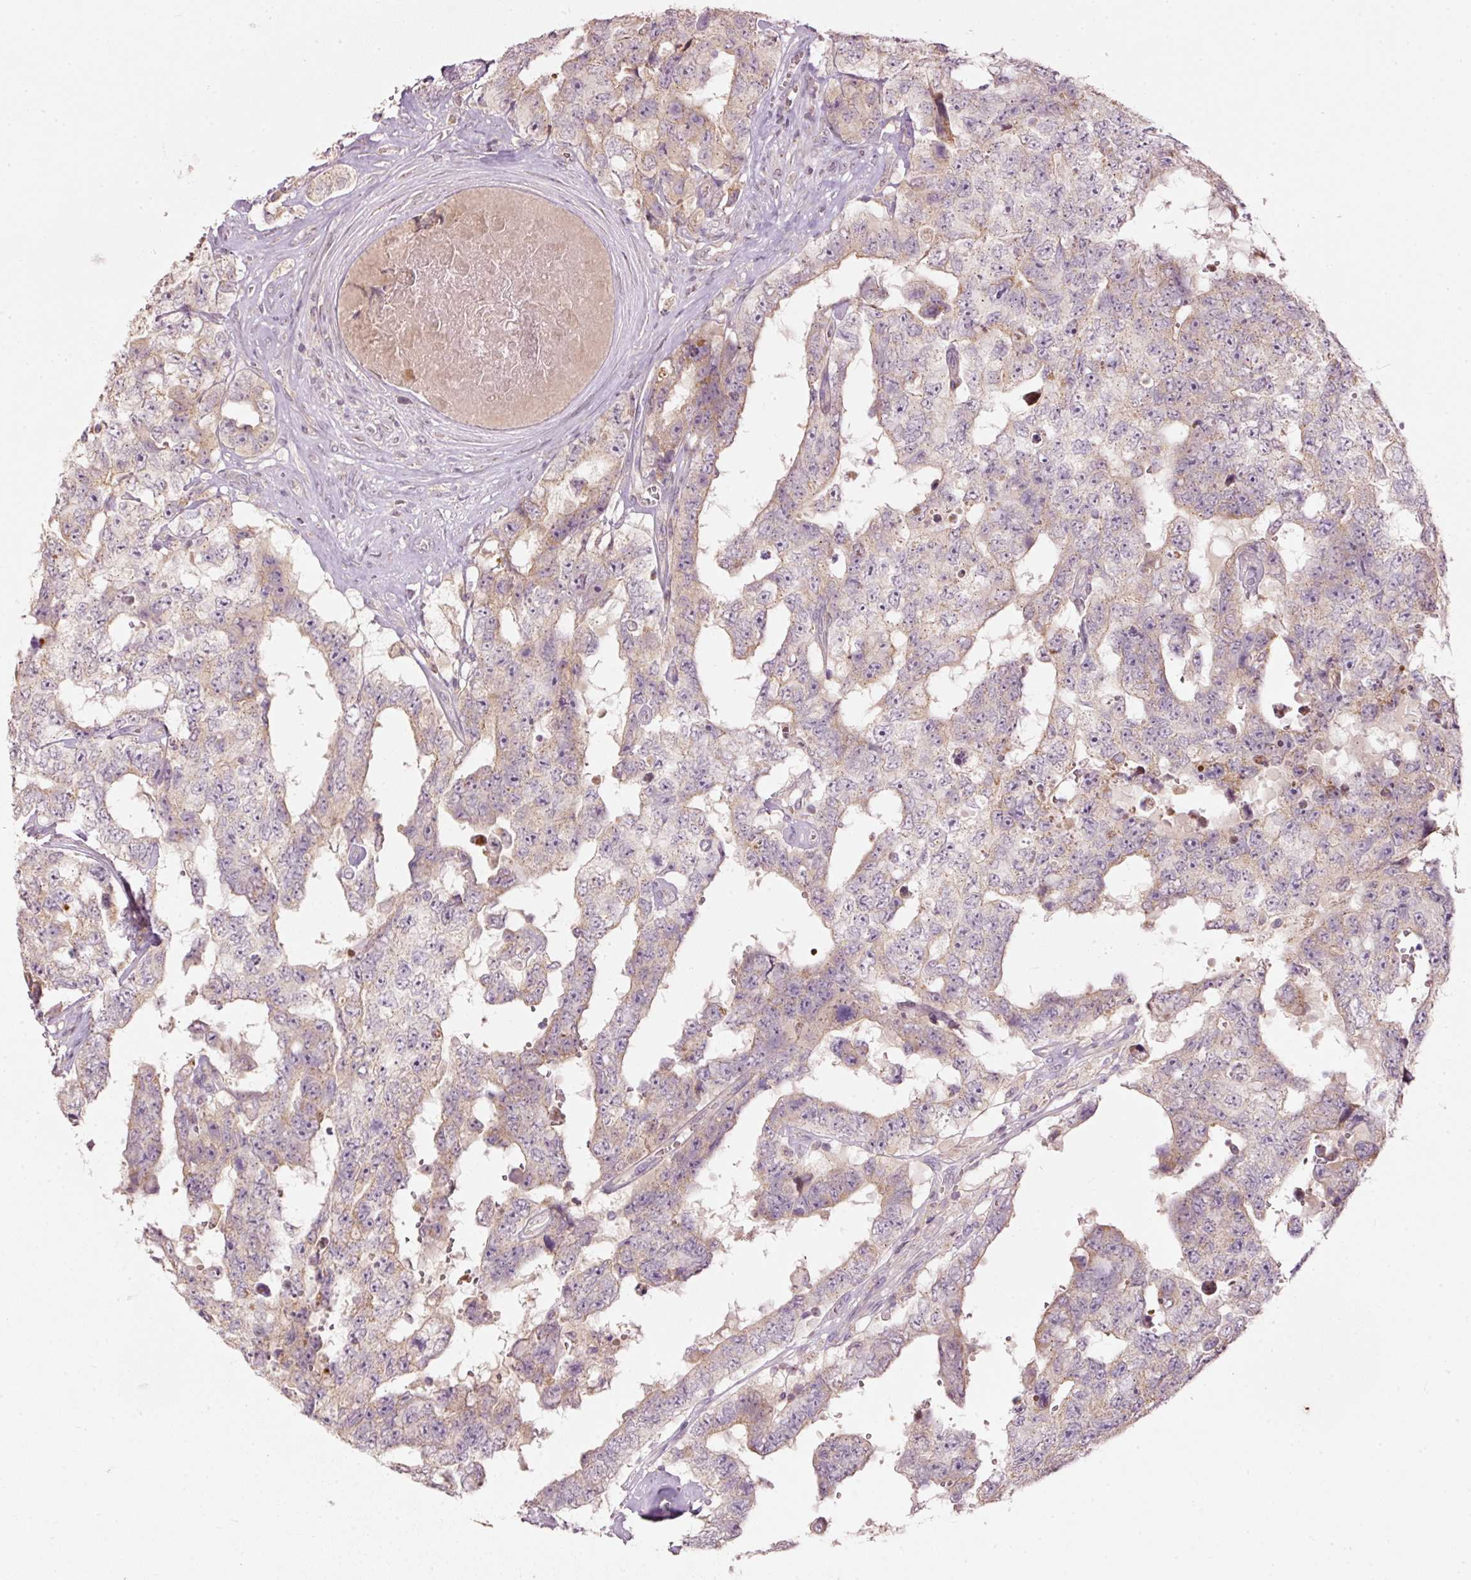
{"staining": {"intensity": "weak", "quantity": "25%-75%", "location": "cytoplasmic/membranous"}, "tissue": "testis cancer", "cell_type": "Tumor cells", "image_type": "cancer", "snomed": [{"axis": "morphology", "description": "Normal tissue, NOS"}, {"axis": "morphology", "description": "Carcinoma, Embryonal, NOS"}, {"axis": "topography", "description": "Testis"}, {"axis": "topography", "description": "Epididymis"}], "caption": "Immunohistochemistry (IHC) photomicrograph of human embryonal carcinoma (testis) stained for a protein (brown), which displays low levels of weak cytoplasmic/membranous positivity in approximately 25%-75% of tumor cells.", "gene": "TOB2", "patient": {"sex": "male", "age": 25}}